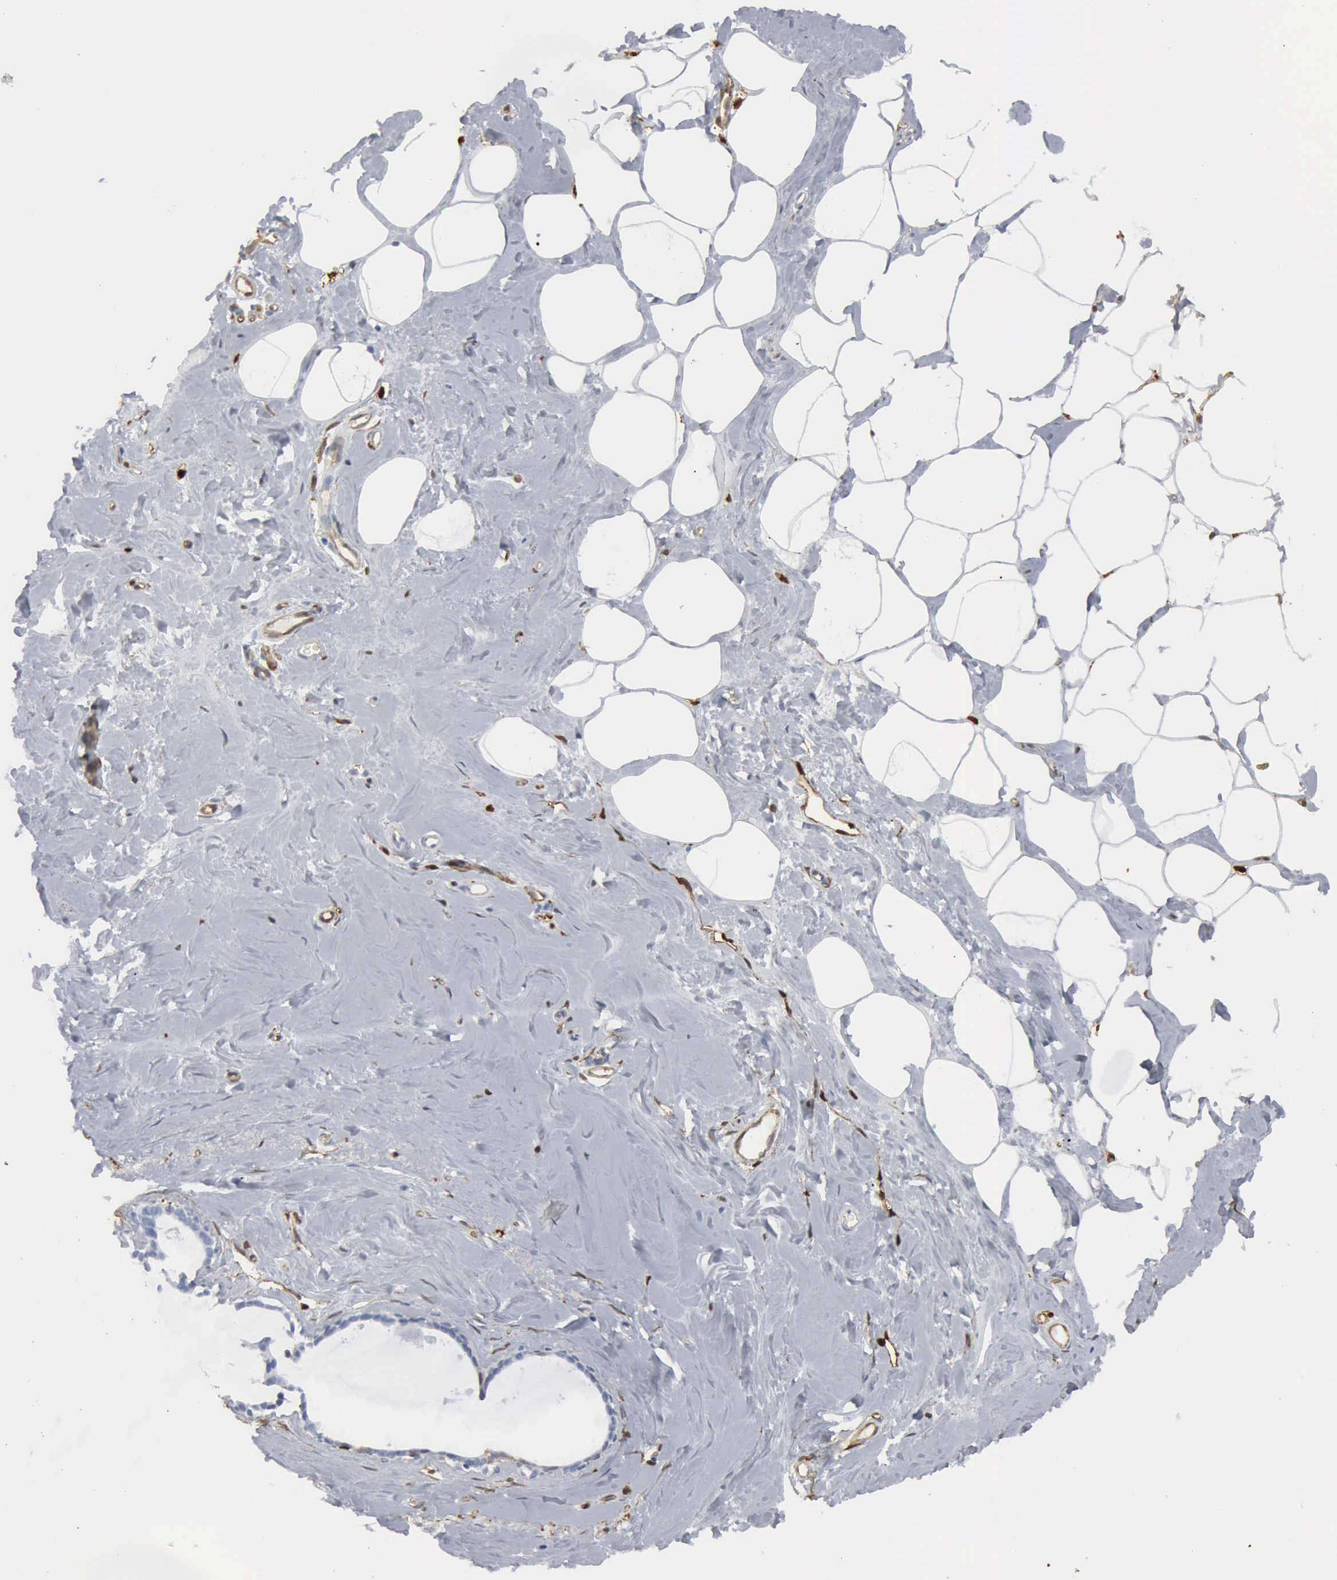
{"staining": {"intensity": "negative", "quantity": "none", "location": "none"}, "tissue": "breast", "cell_type": "Adipocytes", "image_type": "normal", "snomed": [{"axis": "morphology", "description": "Normal tissue, NOS"}, {"axis": "topography", "description": "Breast"}], "caption": "An image of human breast is negative for staining in adipocytes. (DAB (3,3'-diaminobenzidine) immunohistochemistry (IHC) visualized using brightfield microscopy, high magnification).", "gene": "FSCN1", "patient": {"sex": "female", "age": 45}}